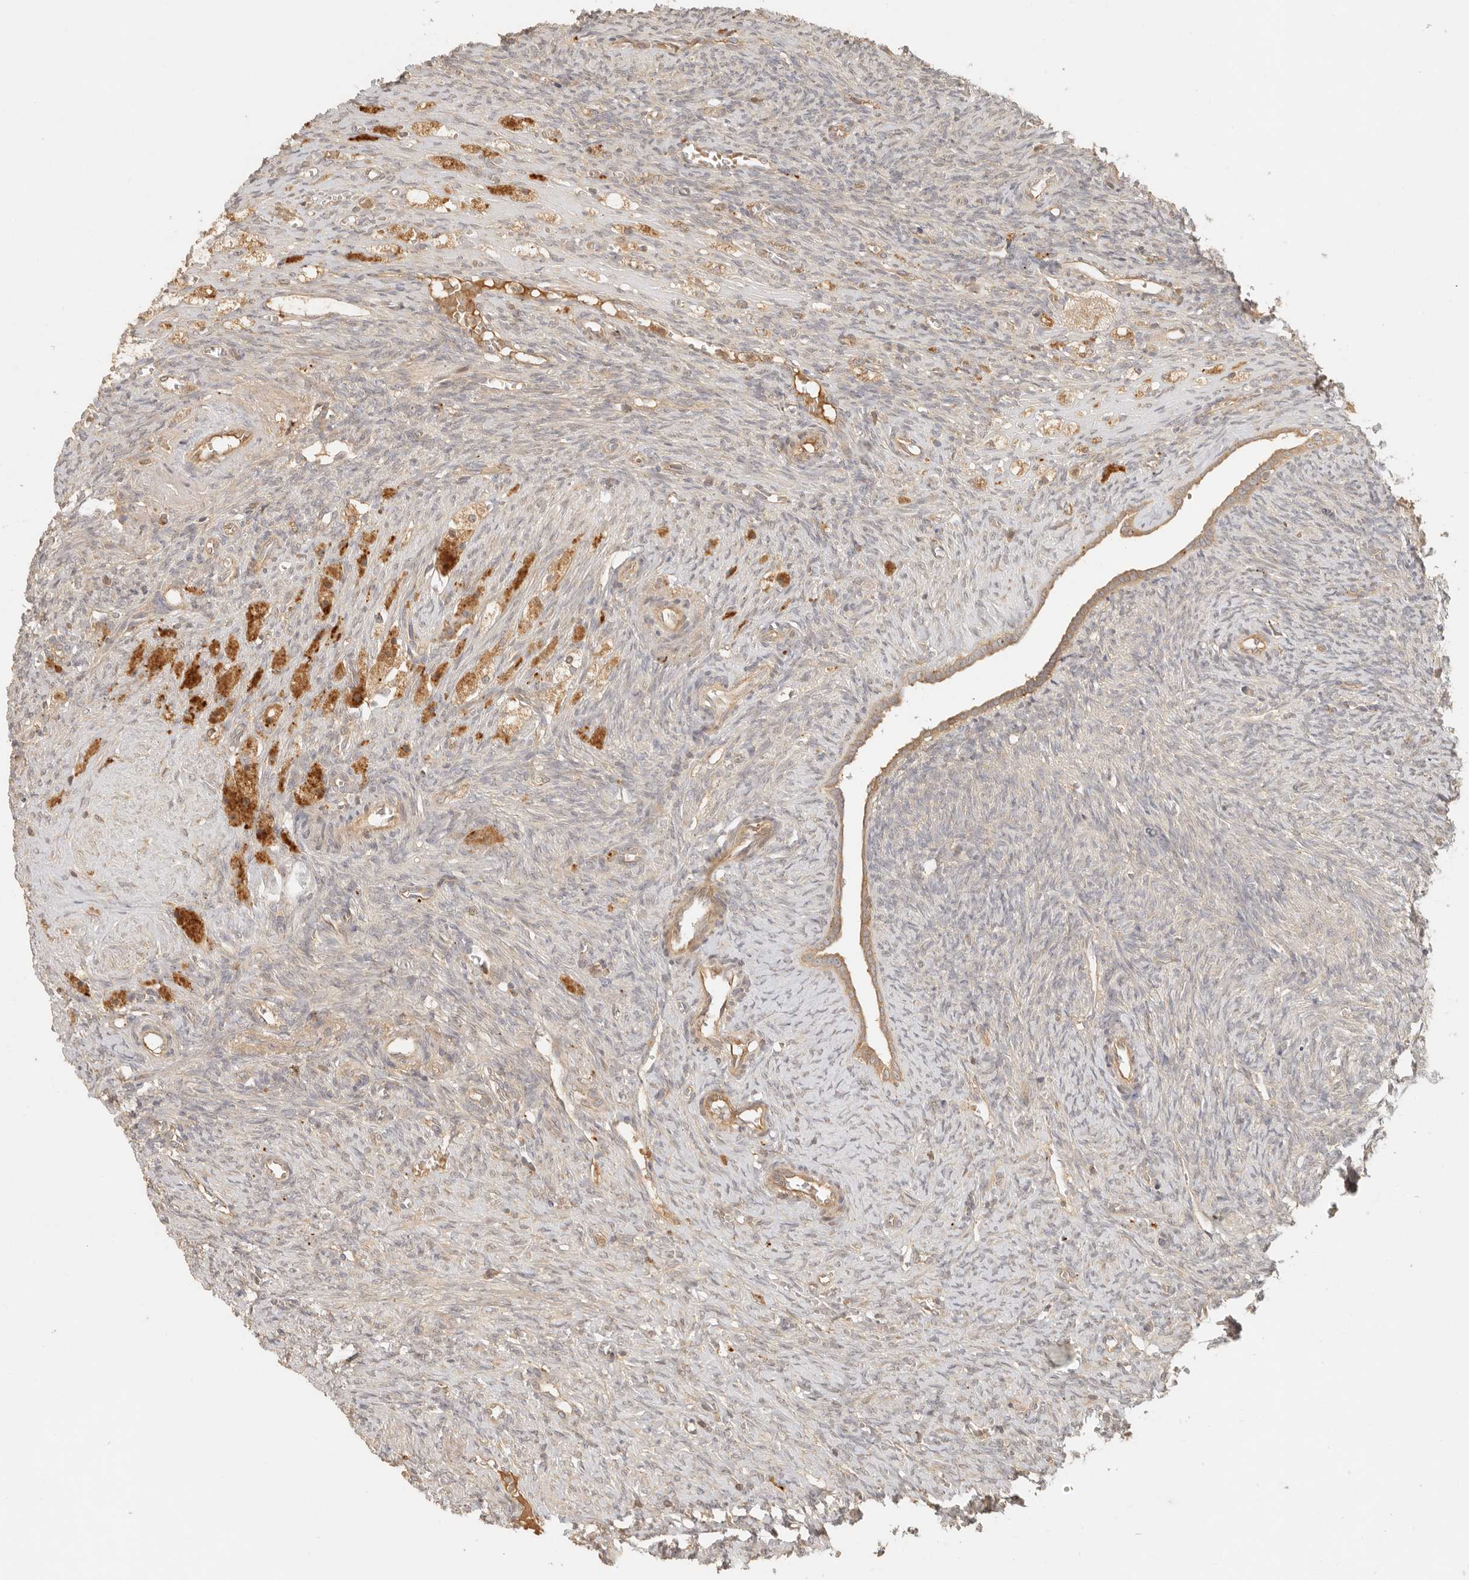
{"staining": {"intensity": "moderate", "quantity": ">75%", "location": "cytoplasmic/membranous"}, "tissue": "ovary", "cell_type": "Follicle cells", "image_type": "normal", "snomed": [{"axis": "morphology", "description": "Normal tissue, NOS"}, {"axis": "topography", "description": "Ovary"}], "caption": "About >75% of follicle cells in benign human ovary display moderate cytoplasmic/membranous protein expression as visualized by brown immunohistochemical staining.", "gene": "ANKRD61", "patient": {"sex": "female", "age": 41}}